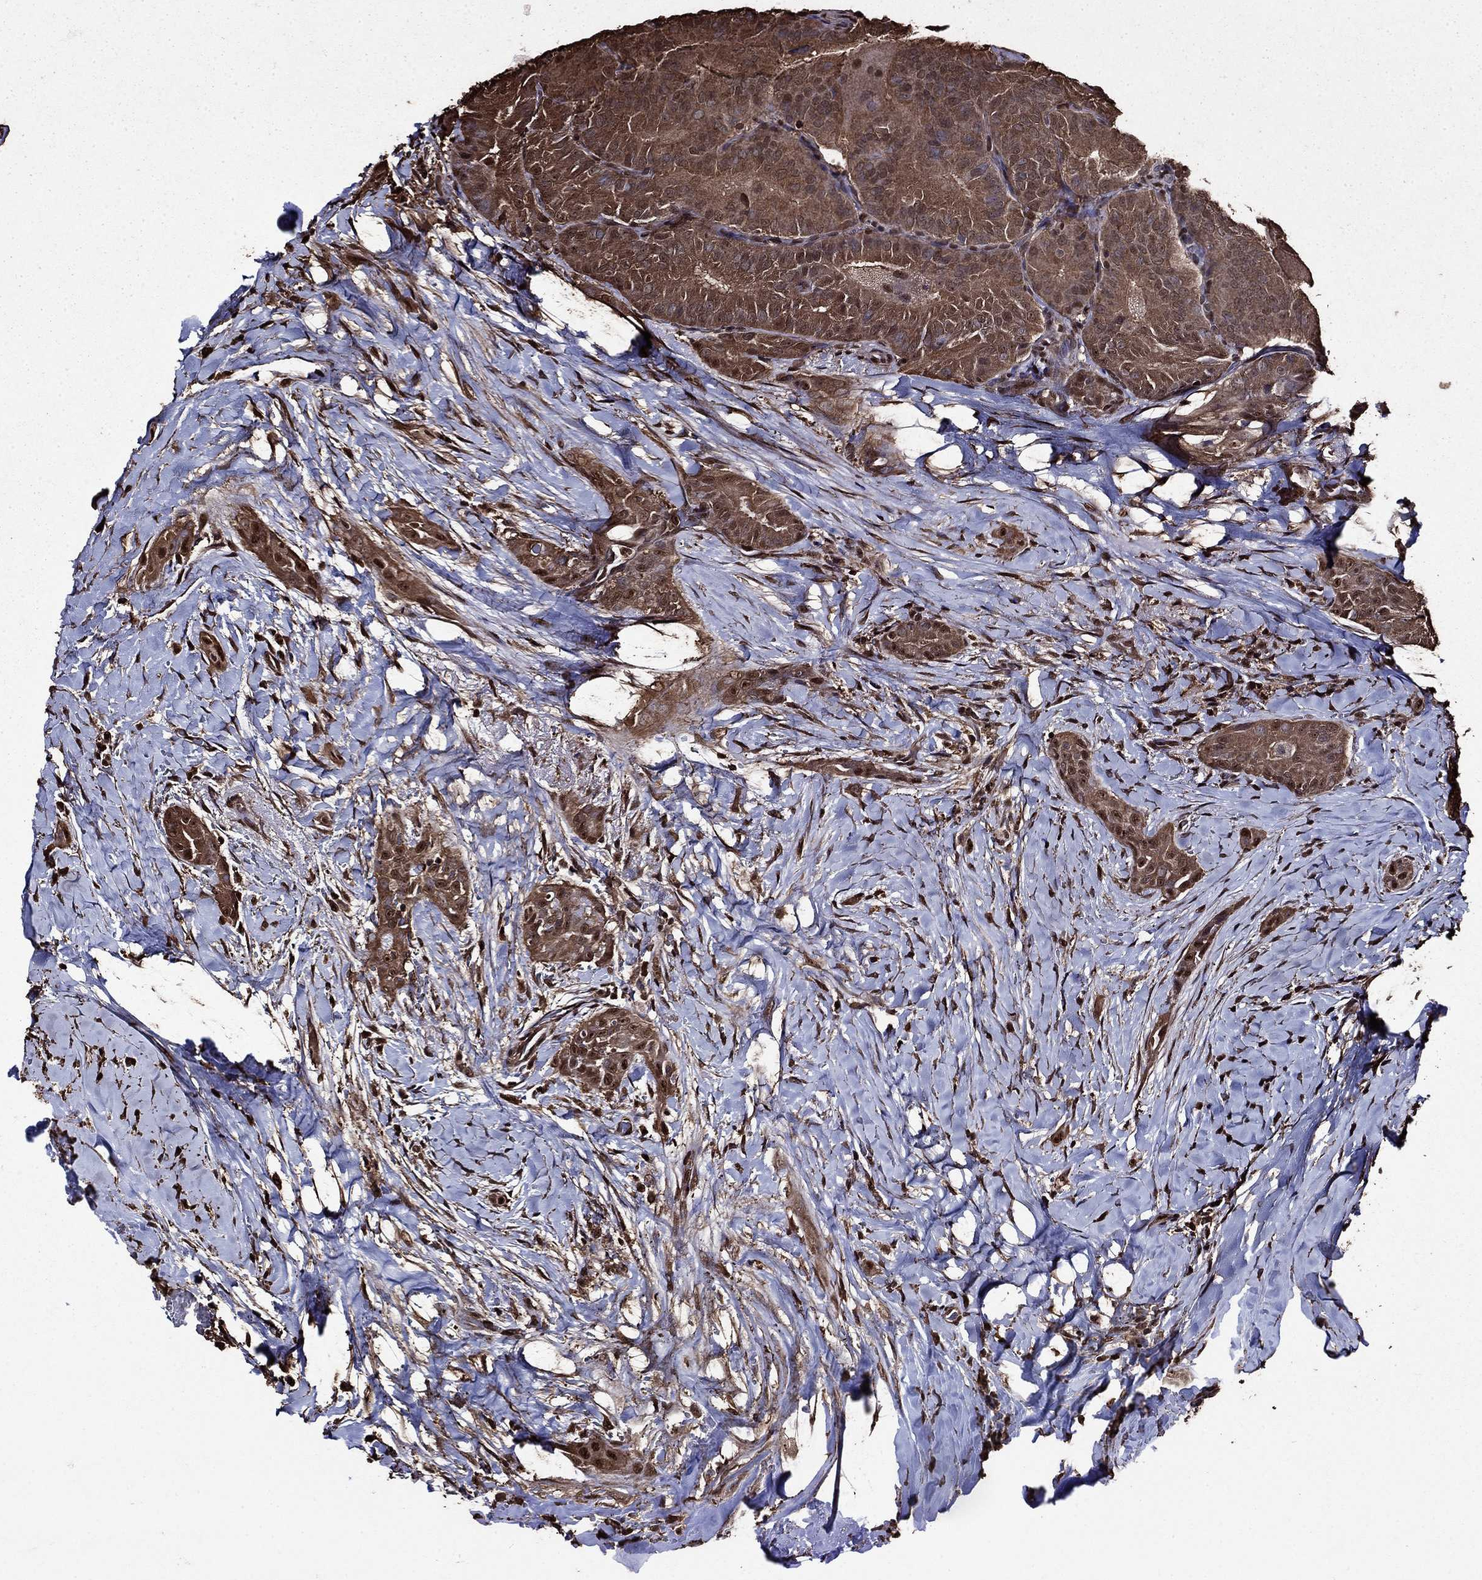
{"staining": {"intensity": "weak", "quantity": ">75%", "location": "cytoplasmic/membranous"}, "tissue": "thyroid cancer", "cell_type": "Tumor cells", "image_type": "cancer", "snomed": [{"axis": "morphology", "description": "Papillary adenocarcinoma, NOS"}, {"axis": "topography", "description": "Thyroid gland"}], "caption": "IHC histopathology image of human thyroid cancer (papillary adenocarcinoma) stained for a protein (brown), which displays low levels of weak cytoplasmic/membranous staining in approximately >75% of tumor cells.", "gene": "GAPDH", "patient": {"sex": "male", "age": 61}}